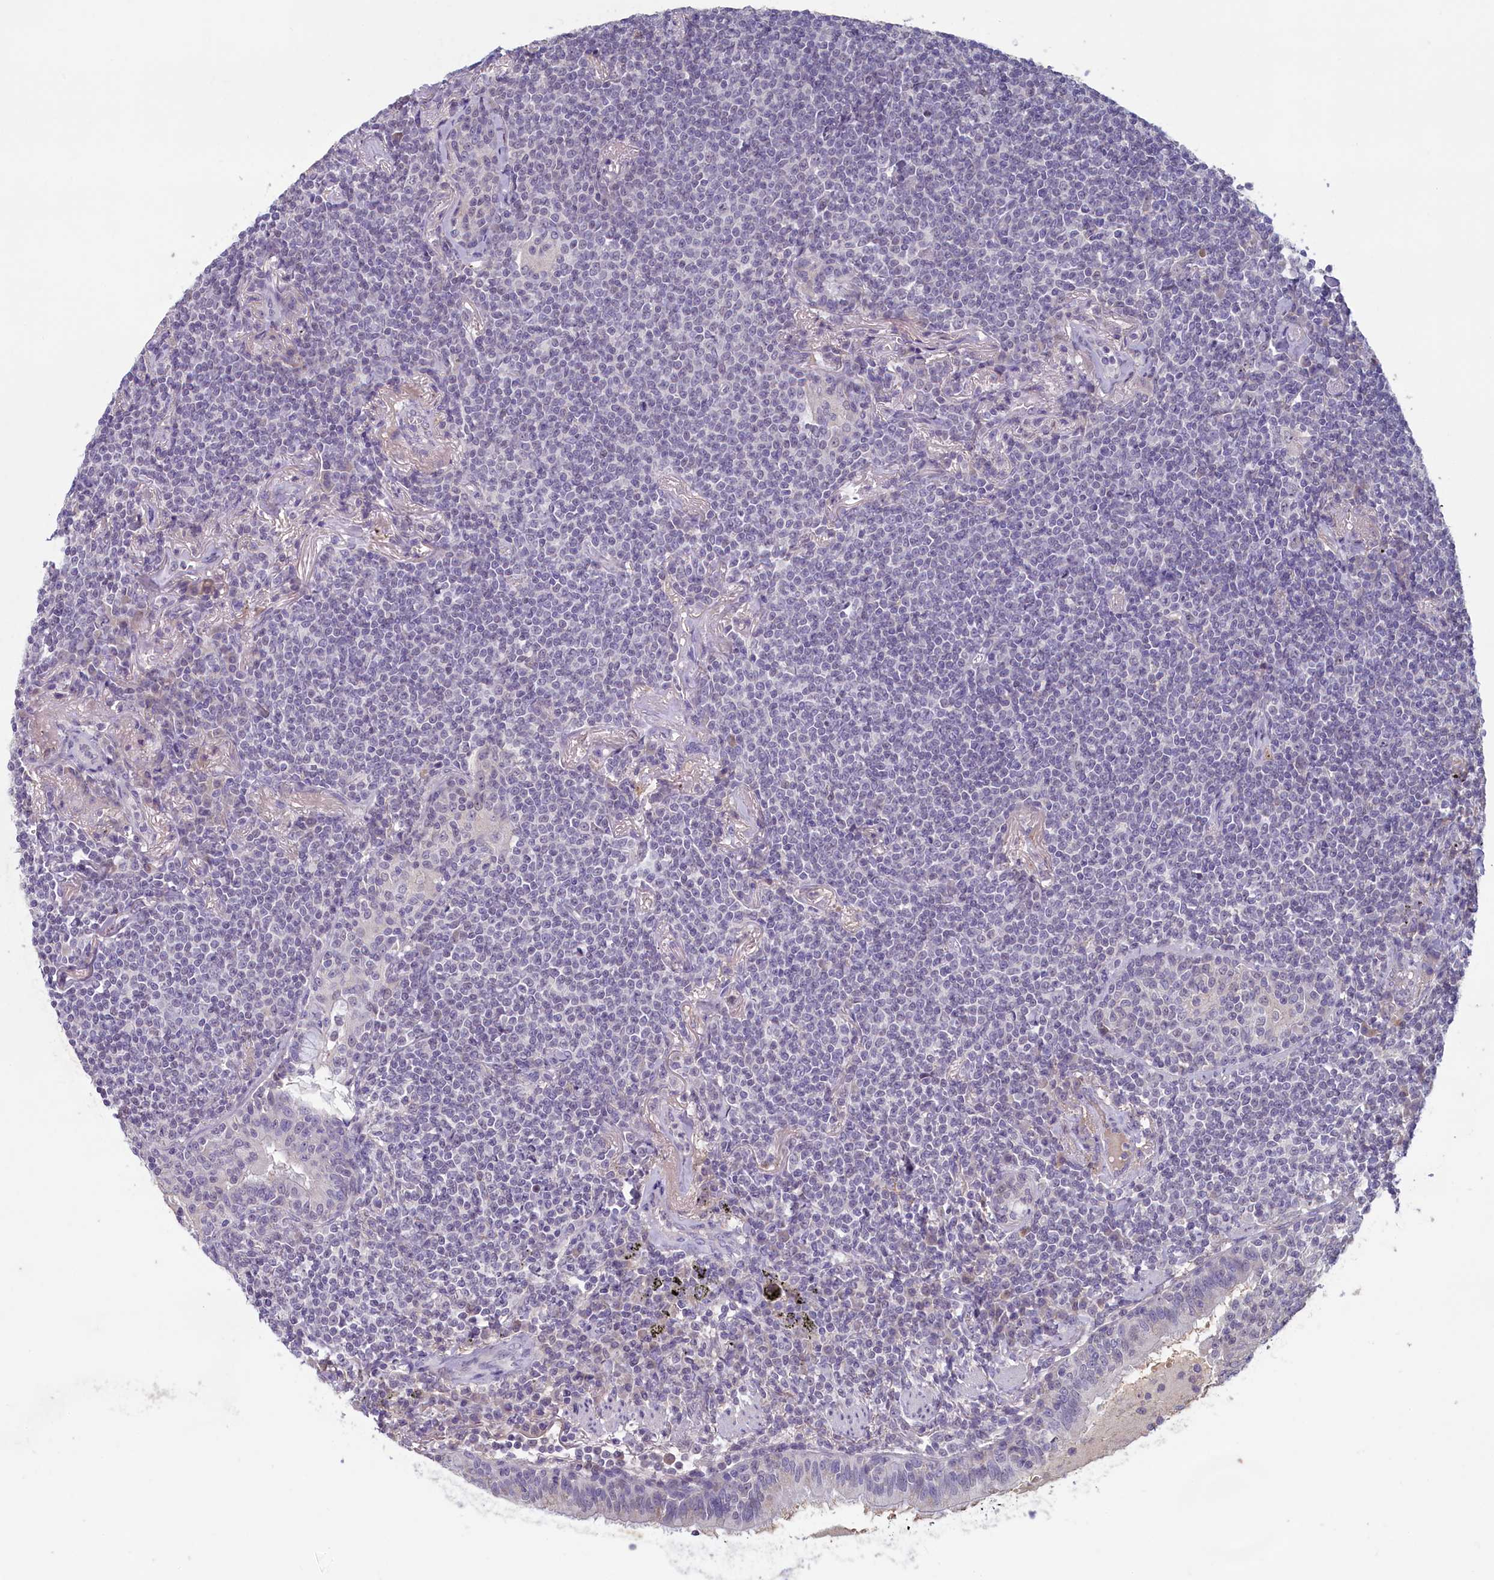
{"staining": {"intensity": "negative", "quantity": "none", "location": "none"}, "tissue": "lymphoma", "cell_type": "Tumor cells", "image_type": "cancer", "snomed": [{"axis": "morphology", "description": "Malignant lymphoma, non-Hodgkin's type, Low grade"}, {"axis": "topography", "description": "Lung"}], "caption": "Tumor cells are negative for protein expression in human malignant lymphoma, non-Hodgkin's type (low-grade). (Brightfield microscopy of DAB immunohistochemistry (IHC) at high magnification).", "gene": "ATF7IP2", "patient": {"sex": "female", "age": 71}}